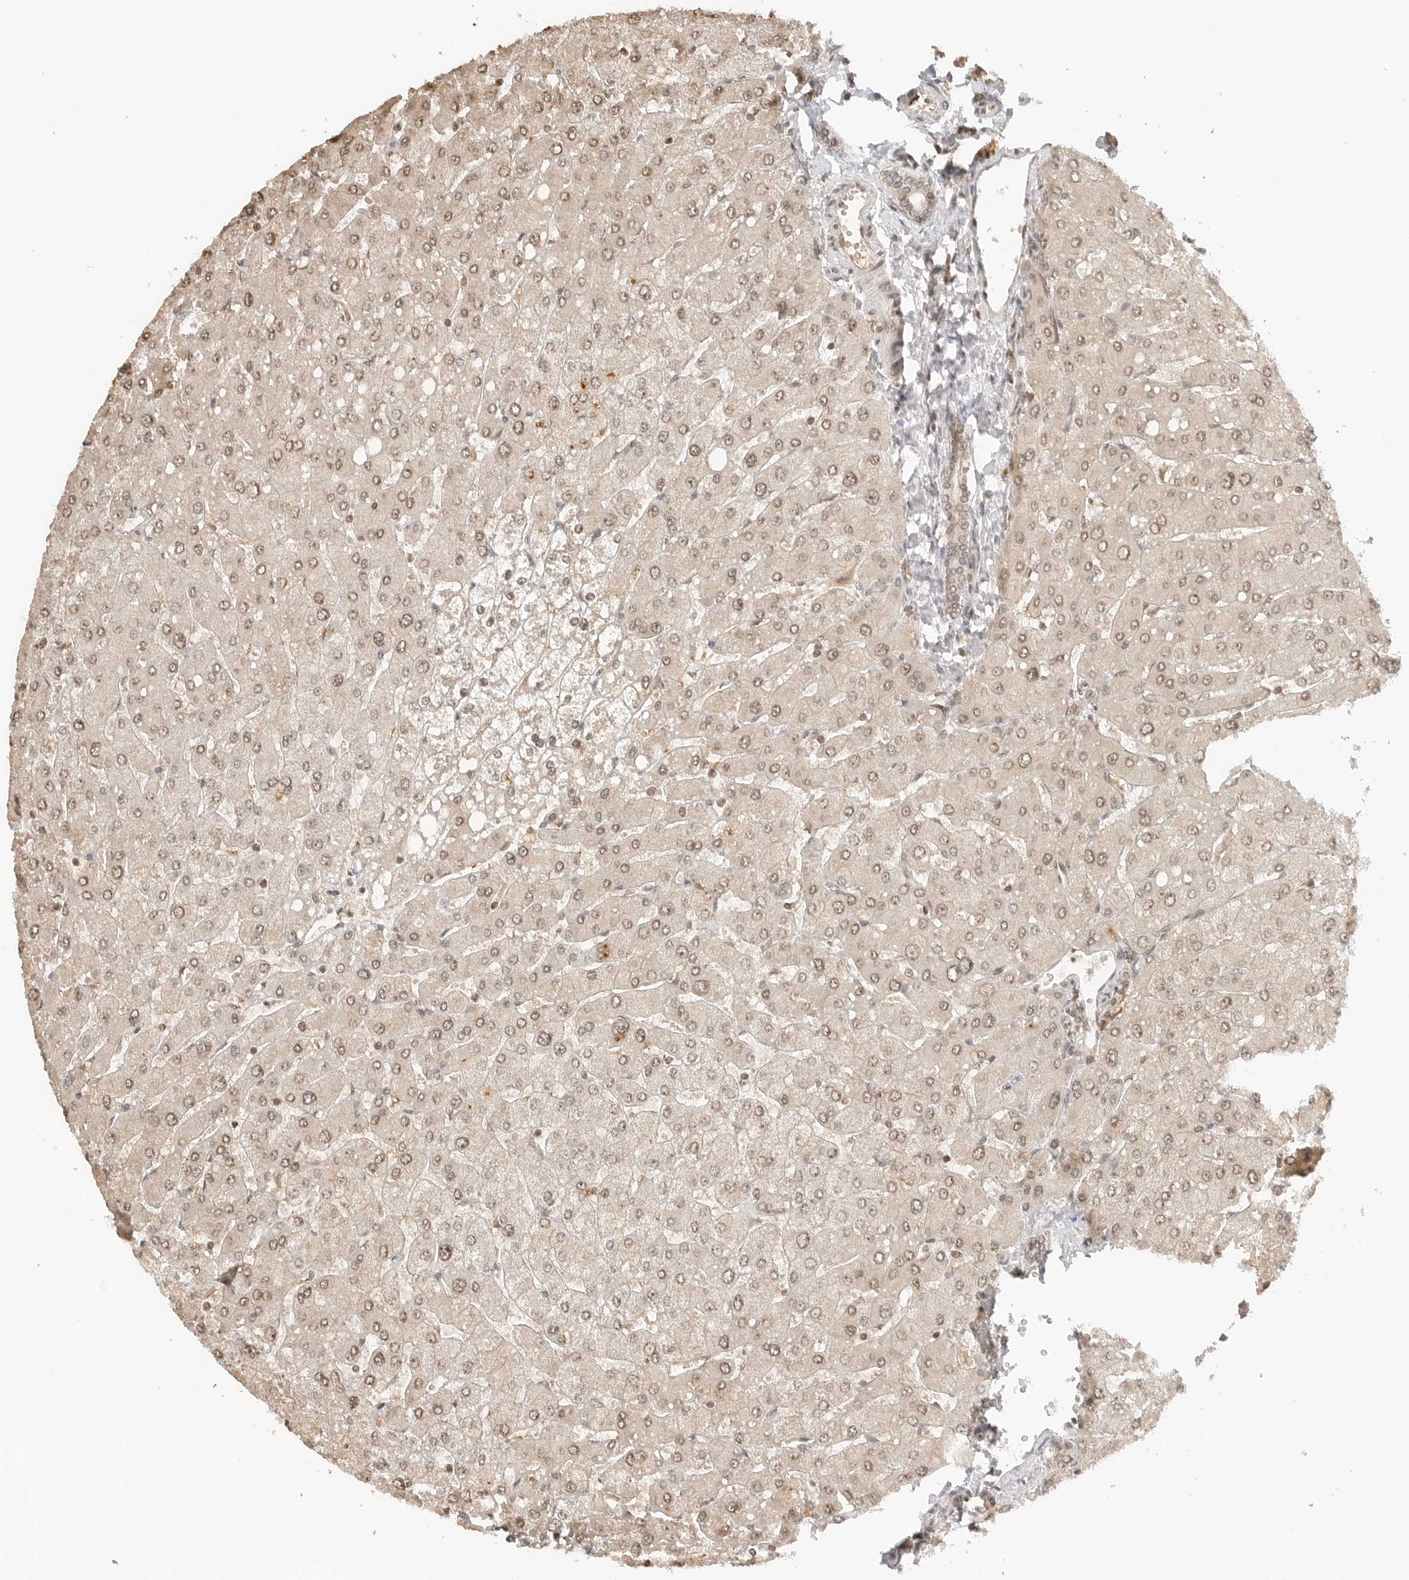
{"staining": {"intensity": "weak", "quantity": ">75%", "location": "cytoplasmic/membranous,nuclear"}, "tissue": "liver", "cell_type": "Cholangiocytes", "image_type": "normal", "snomed": [{"axis": "morphology", "description": "Normal tissue, NOS"}, {"axis": "topography", "description": "Liver"}], "caption": "Weak cytoplasmic/membranous,nuclear staining is identified in about >75% of cholangiocytes in benign liver. (DAB (3,3'-diaminobenzidine) = brown stain, brightfield microscopy at high magnification).", "gene": "POLH", "patient": {"sex": "male", "age": 55}}